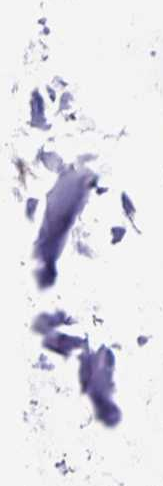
{"staining": {"intensity": "negative", "quantity": "none", "location": "none"}, "tissue": "soft tissue", "cell_type": "Chondrocytes", "image_type": "normal", "snomed": [{"axis": "morphology", "description": "Normal tissue, NOS"}, {"axis": "topography", "description": "Cartilage tissue"}, {"axis": "topography", "description": "Bronchus"}, {"axis": "topography", "description": "Peripheral nerve tissue"}], "caption": "Immunohistochemistry (IHC) of benign soft tissue exhibits no staining in chondrocytes.", "gene": "EIF4B", "patient": {"sex": "female", "age": 59}}